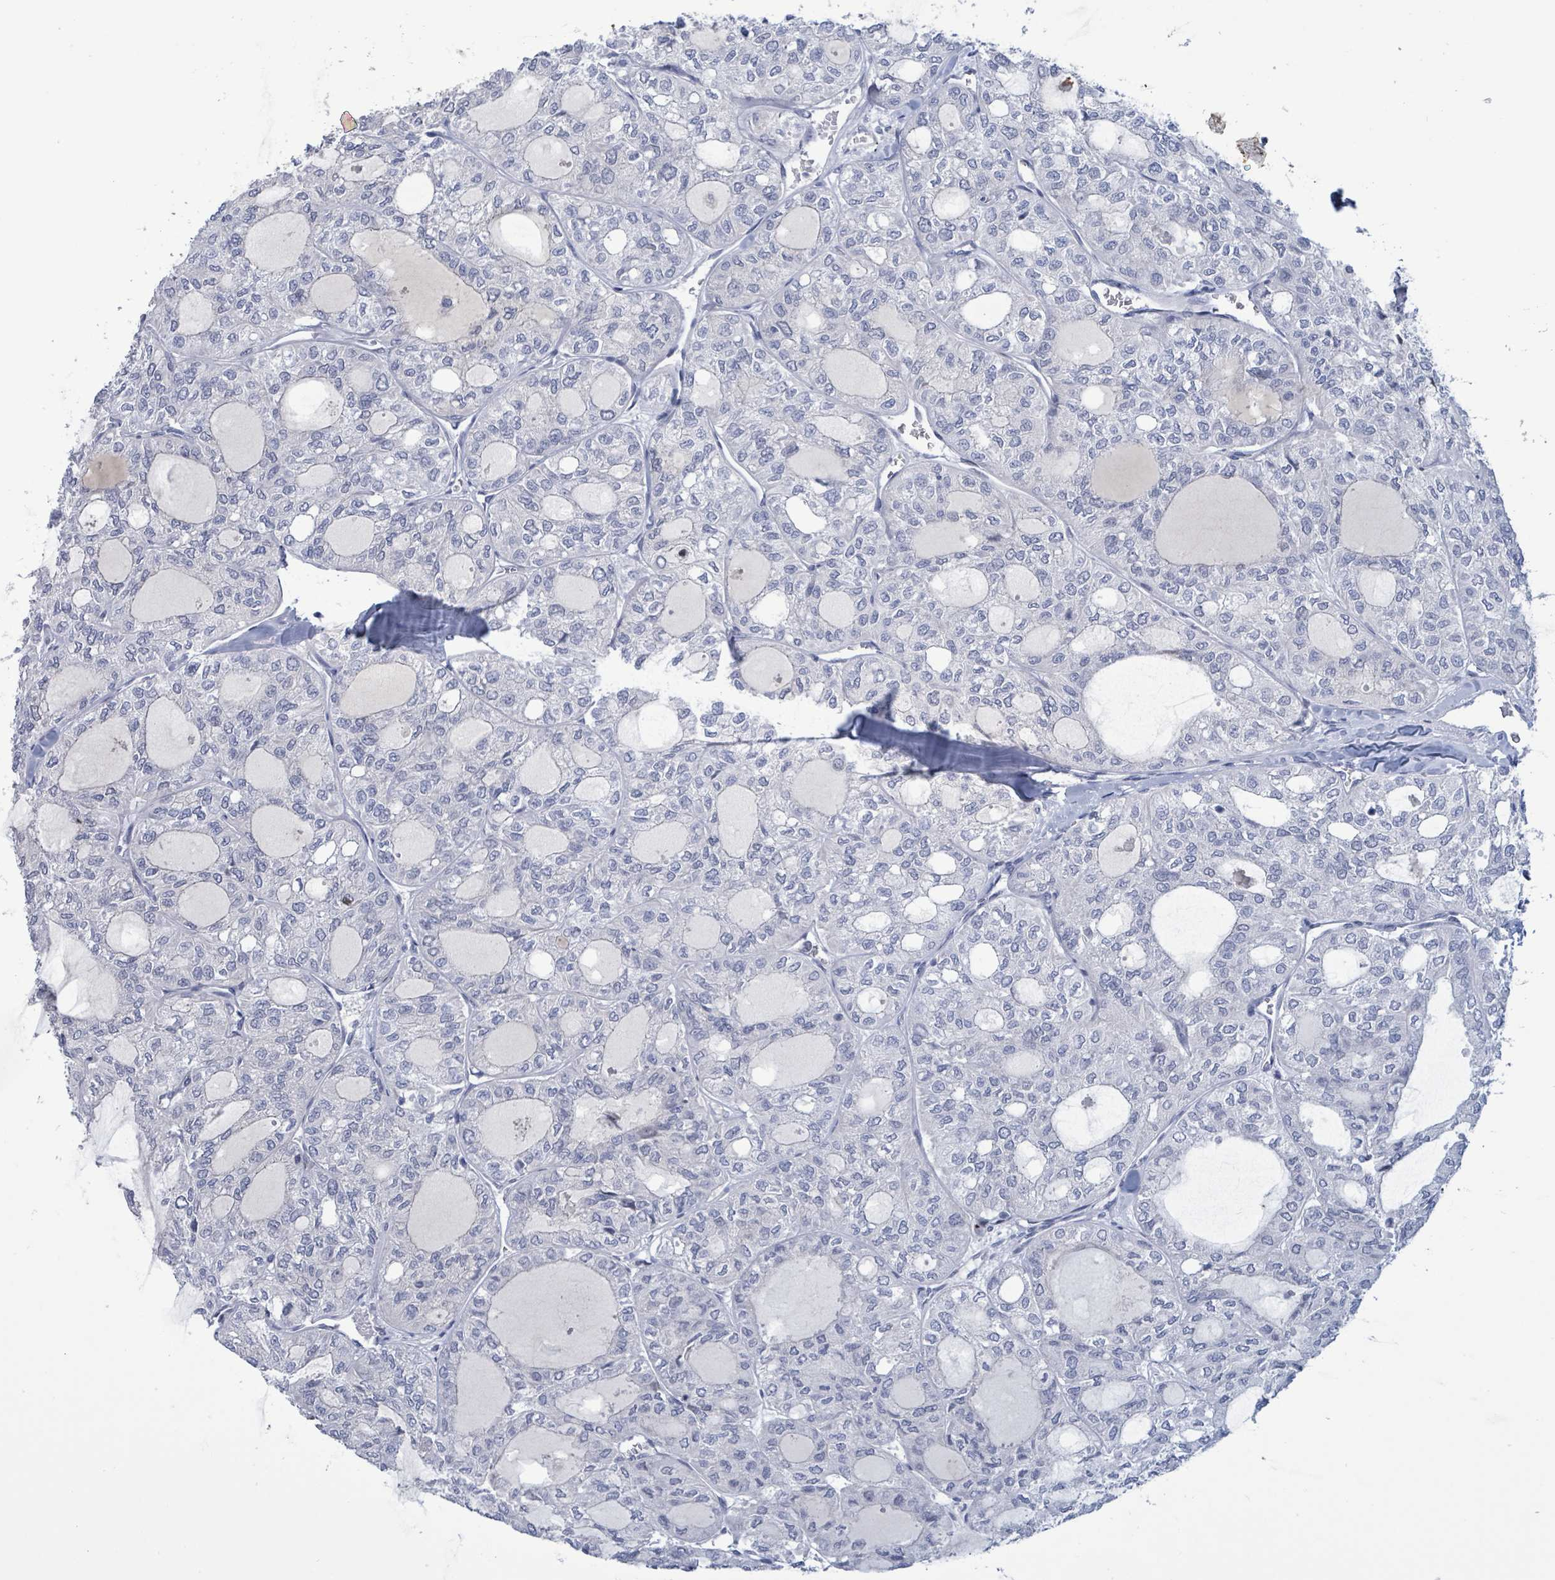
{"staining": {"intensity": "negative", "quantity": "none", "location": "none"}, "tissue": "thyroid cancer", "cell_type": "Tumor cells", "image_type": "cancer", "snomed": [{"axis": "morphology", "description": "Follicular adenoma carcinoma, NOS"}, {"axis": "topography", "description": "Thyroid gland"}], "caption": "DAB immunohistochemical staining of thyroid follicular adenoma carcinoma displays no significant positivity in tumor cells.", "gene": "NTN3", "patient": {"sex": "male", "age": 75}}